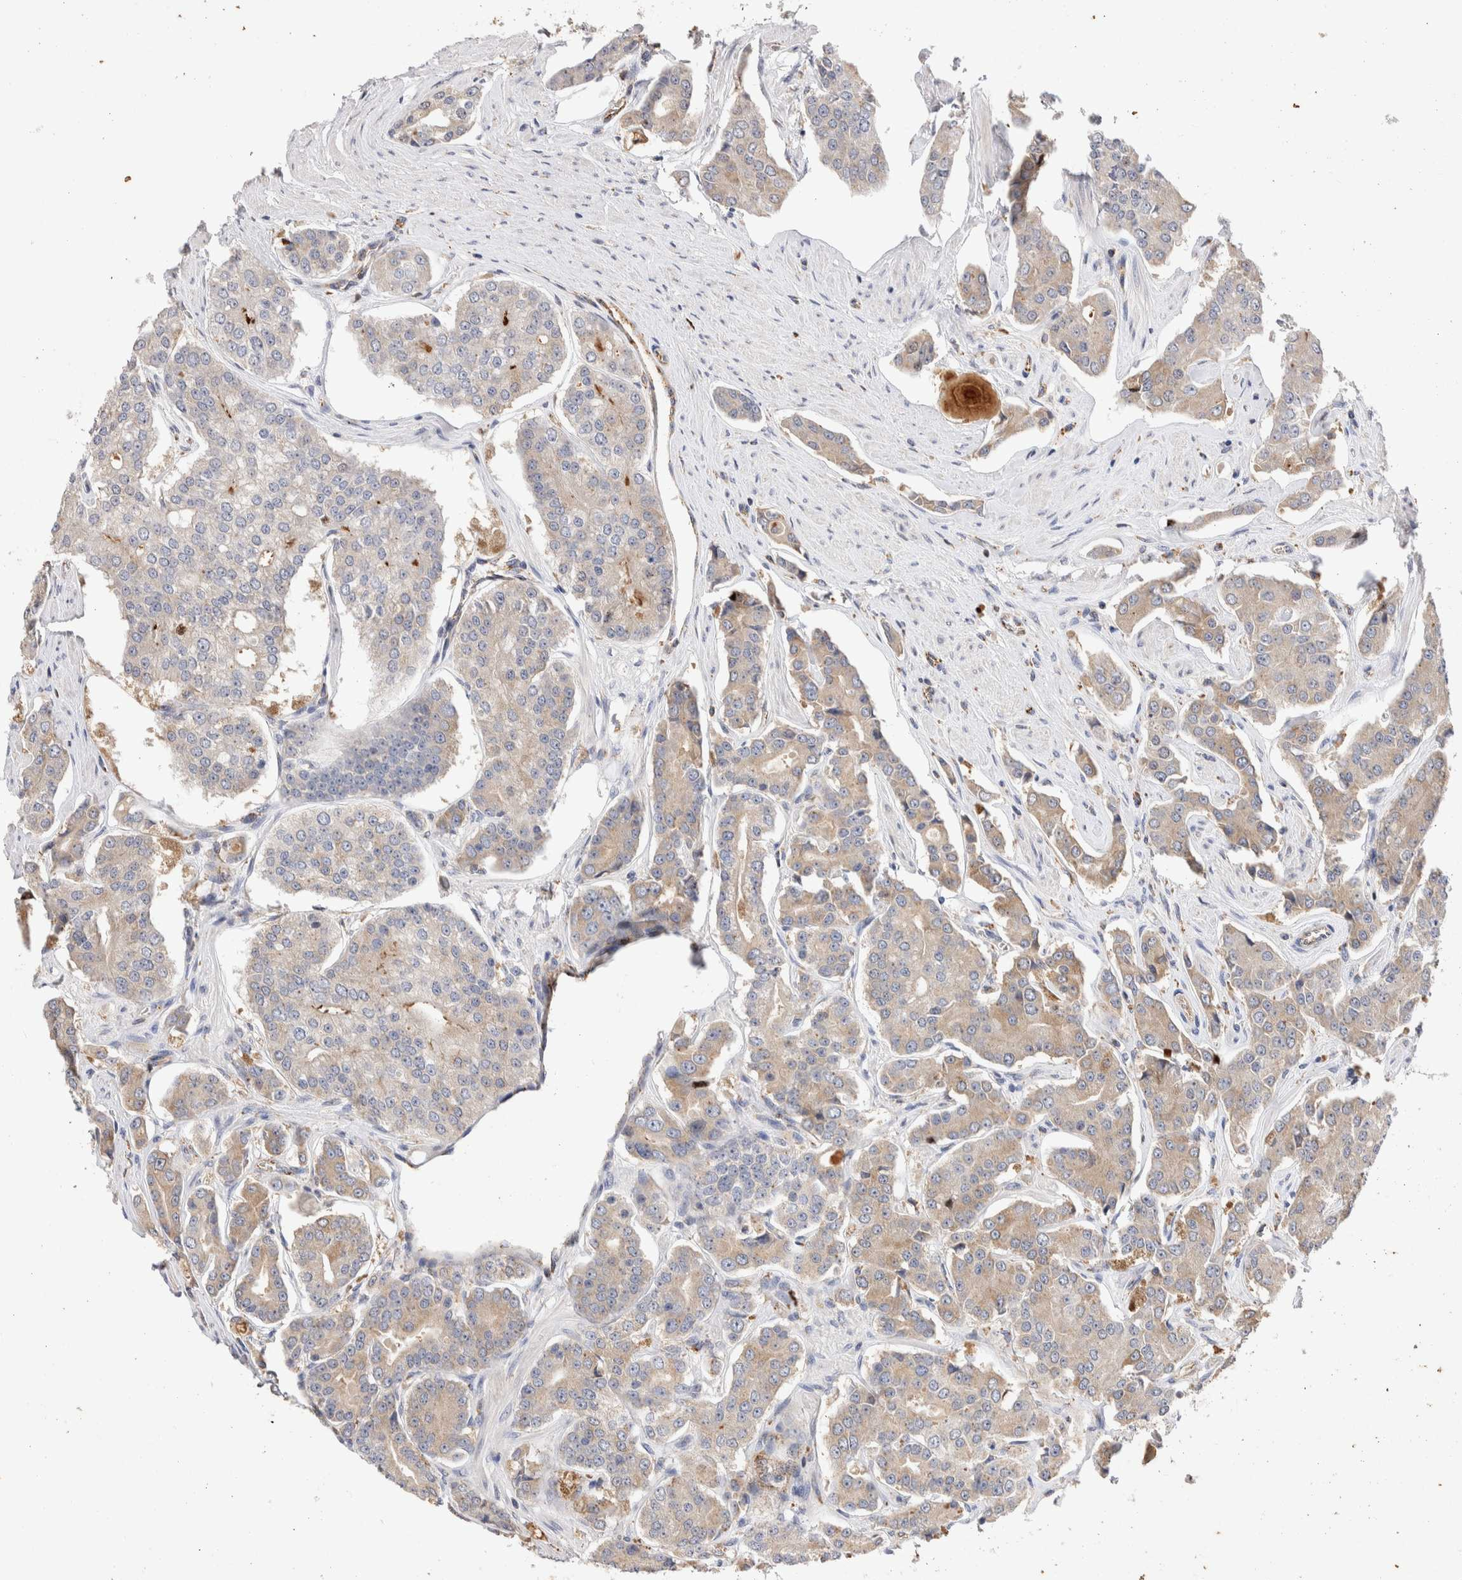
{"staining": {"intensity": "weak", "quantity": "25%-75%", "location": "cytoplasmic/membranous"}, "tissue": "prostate cancer", "cell_type": "Tumor cells", "image_type": "cancer", "snomed": [{"axis": "morphology", "description": "Adenocarcinoma, High grade"}, {"axis": "topography", "description": "Prostate"}], "caption": "Tumor cells demonstrate low levels of weak cytoplasmic/membranous staining in about 25%-75% of cells in adenocarcinoma (high-grade) (prostate).", "gene": "NSMAF", "patient": {"sex": "male", "age": 71}}